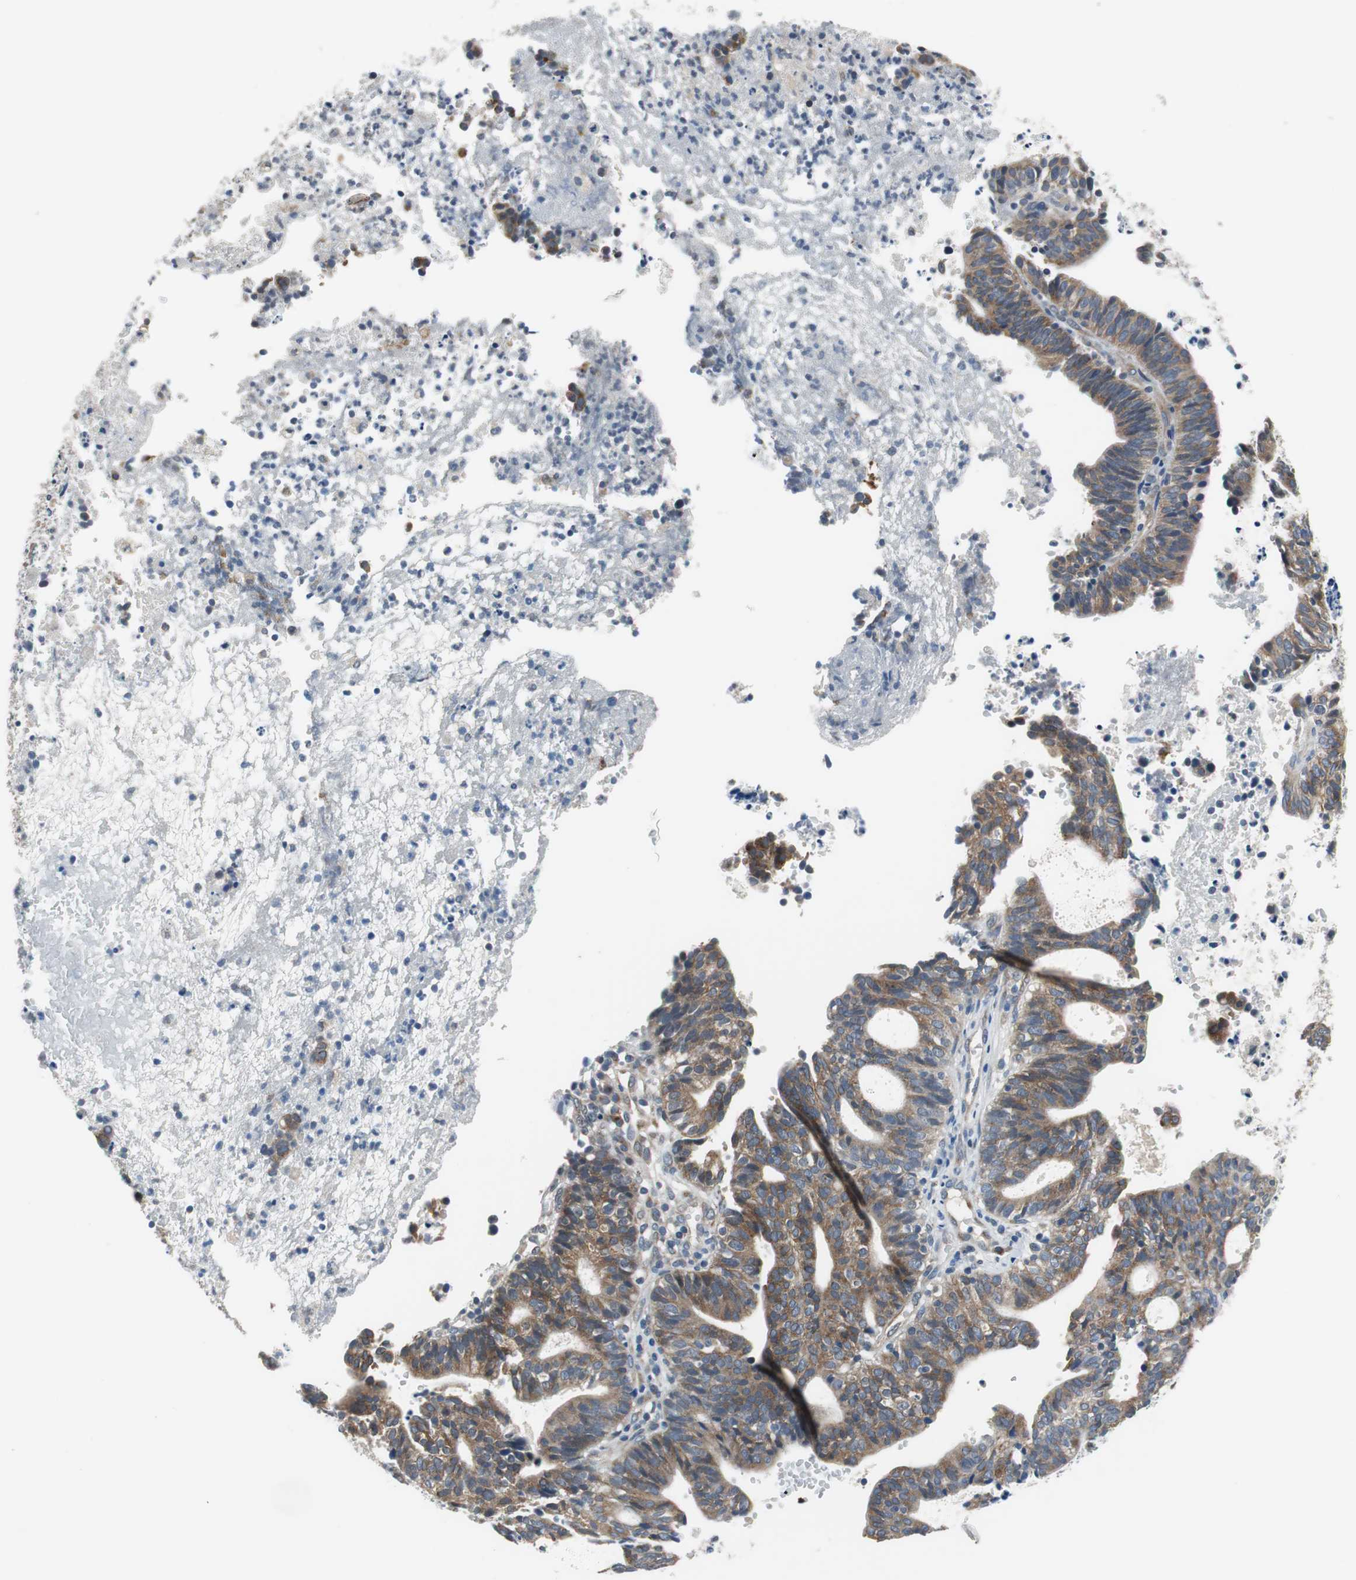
{"staining": {"intensity": "moderate", "quantity": ">75%", "location": "cytoplasmic/membranous"}, "tissue": "endometrial cancer", "cell_type": "Tumor cells", "image_type": "cancer", "snomed": [{"axis": "morphology", "description": "Adenocarcinoma, NOS"}, {"axis": "topography", "description": "Uterus"}], "caption": "Endometrial cancer stained with a brown dye reveals moderate cytoplasmic/membranous positive positivity in about >75% of tumor cells.", "gene": "PLAA", "patient": {"sex": "female", "age": 83}}